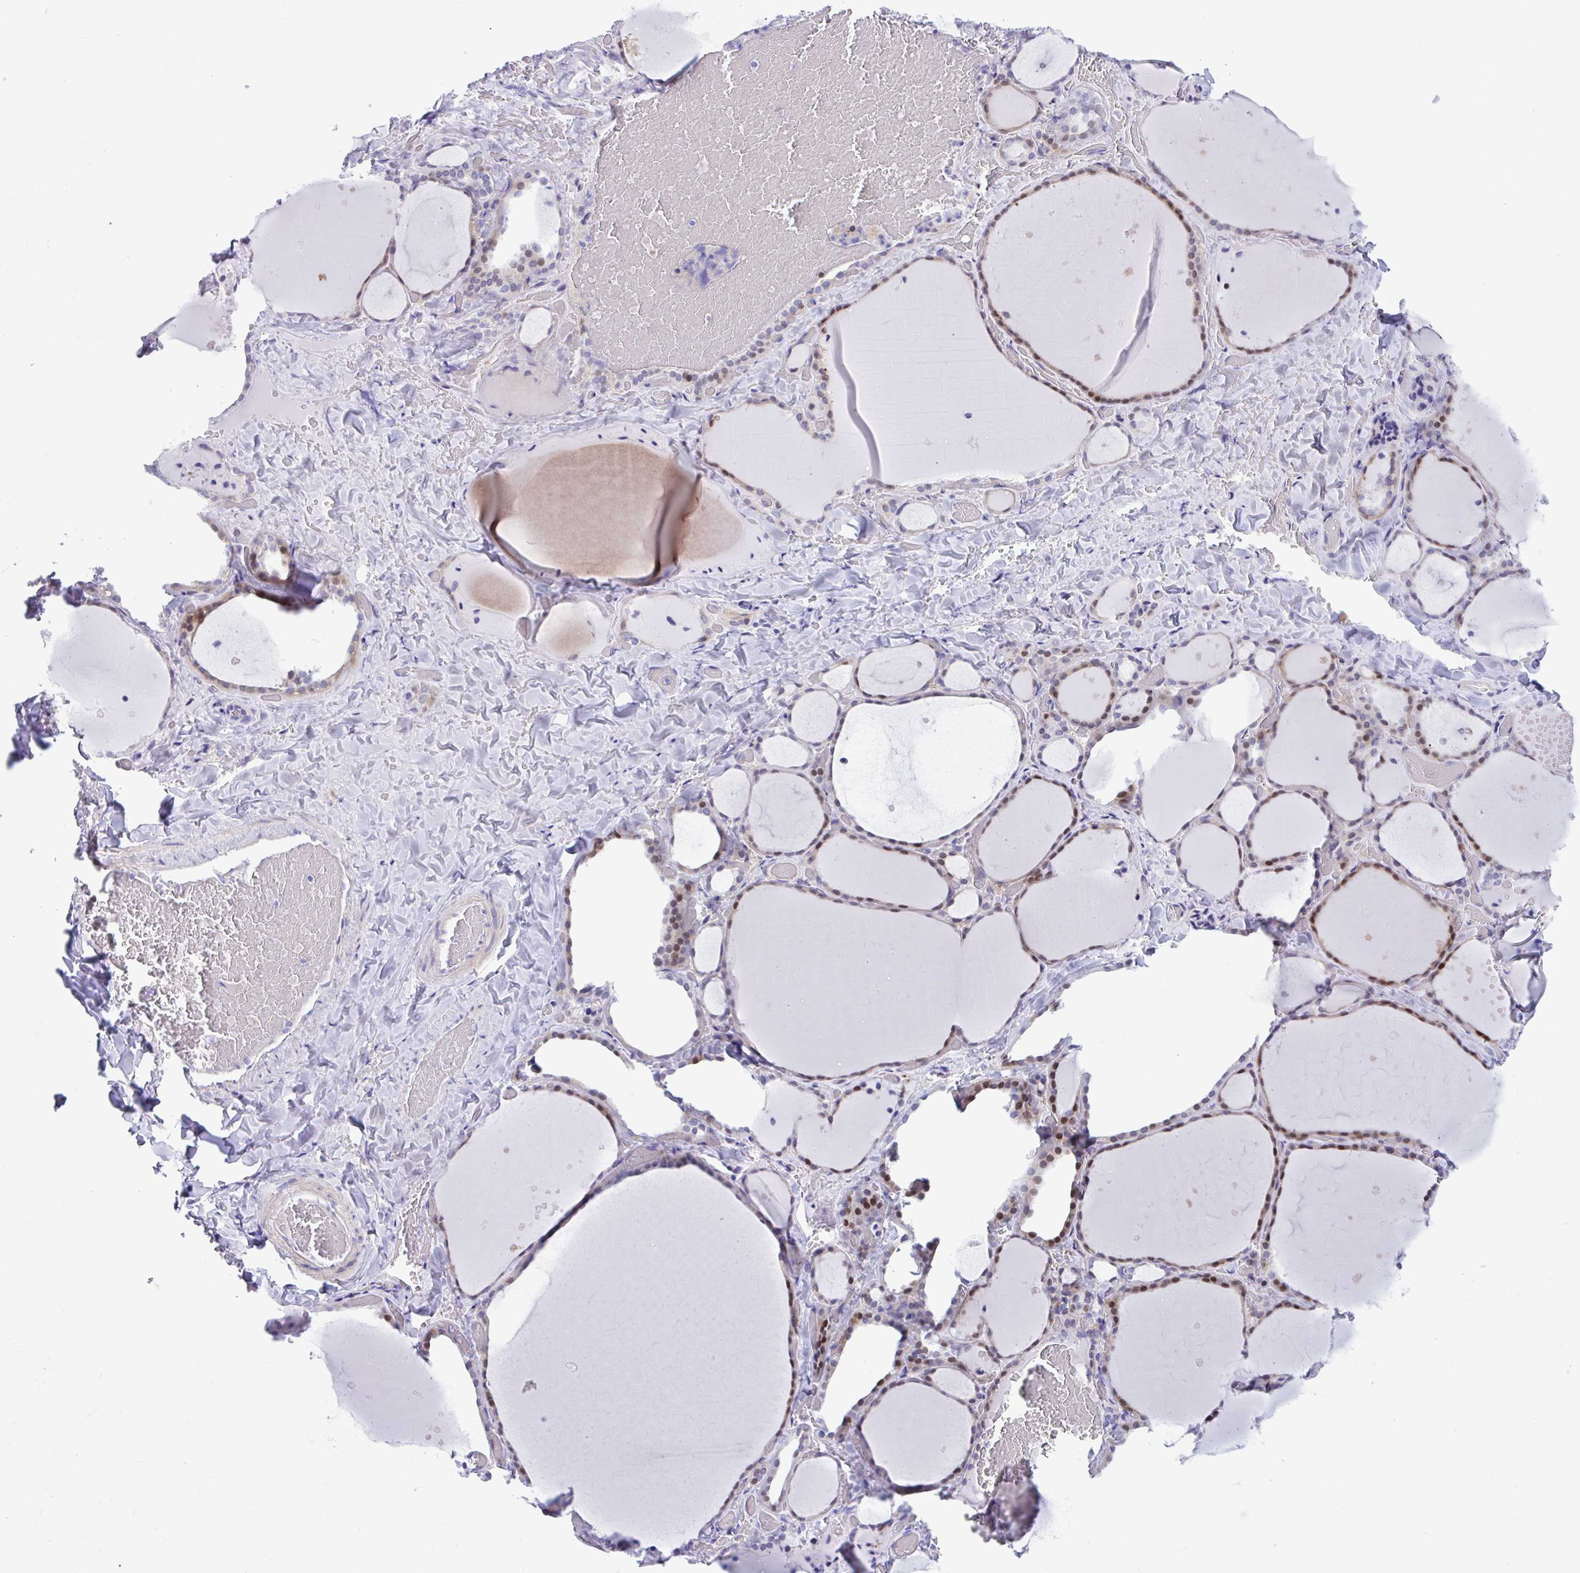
{"staining": {"intensity": "moderate", "quantity": "25%-75%", "location": "cytoplasmic/membranous,nuclear"}, "tissue": "thyroid gland", "cell_type": "Glandular cells", "image_type": "normal", "snomed": [{"axis": "morphology", "description": "Normal tissue, NOS"}, {"axis": "topography", "description": "Thyroid gland"}], "caption": "Immunohistochemical staining of benign thyroid gland exhibits moderate cytoplasmic/membranous,nuclear protein positivity in approximately 25%-75% of glandular cells. (DAB IHC with brightfield microscopy, high magnification).", "gene": "ISL1", "patient": {"sex": "female", "age": 36}}